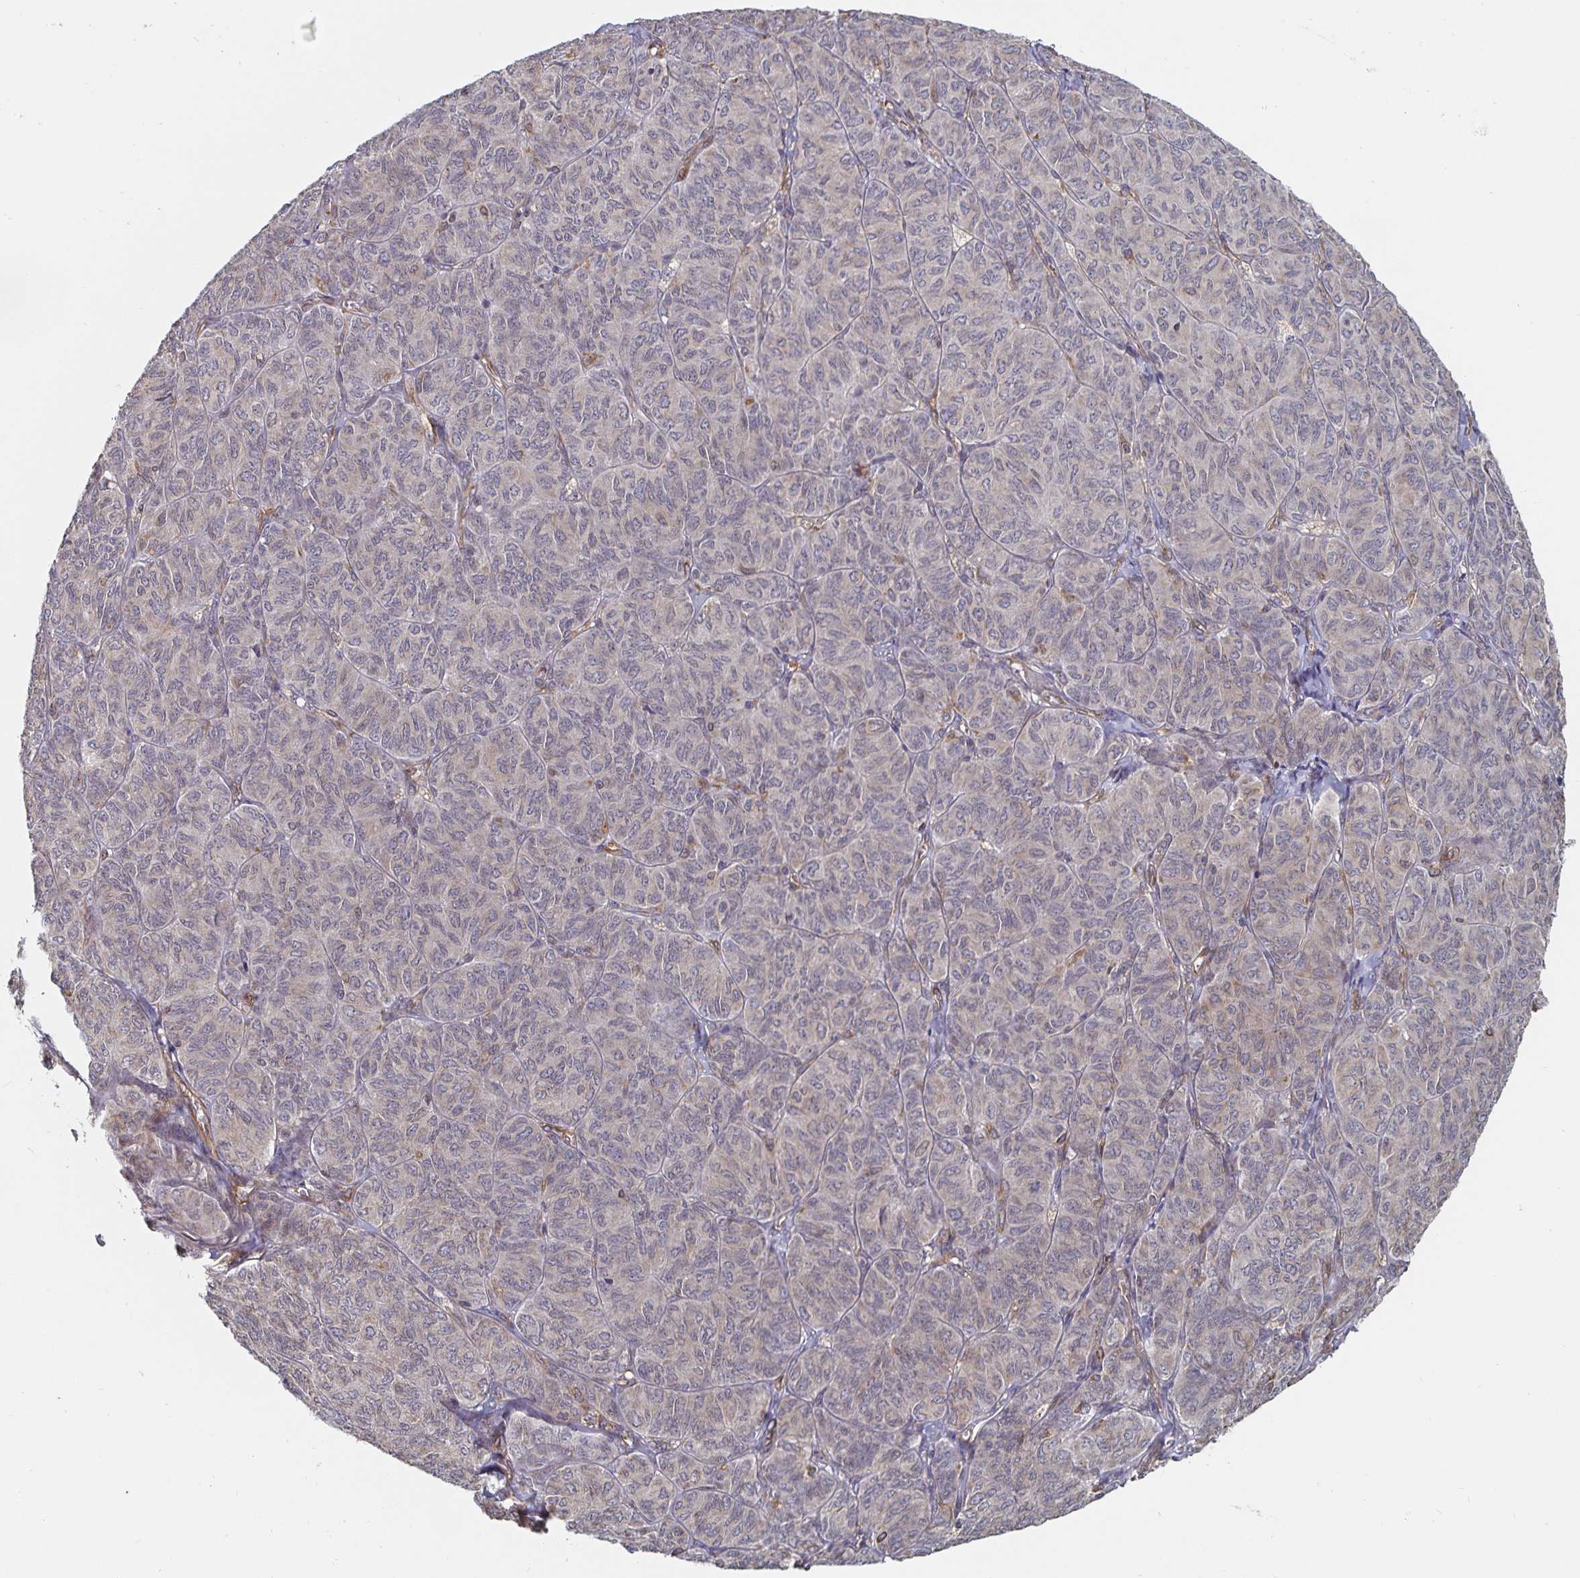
{"staining": {"intensity": "negative", "quantity": "none", "location": "none"}, "tissue": "ovarian cancer", "cell_type": "Tumor cells", "image_type": "cancer", "snomed": [{"axis": "morphology", "description": "Carcinoma, endometroid"}, {"axis": "topography", "description": "Ovary"}], "caption": "The histopathology image reveals no staining of tumor cells in ovarian cancer (endometroid carcinoma).", "gene": "BCAP29", "patient": {"sex": "female", "age": 80}}